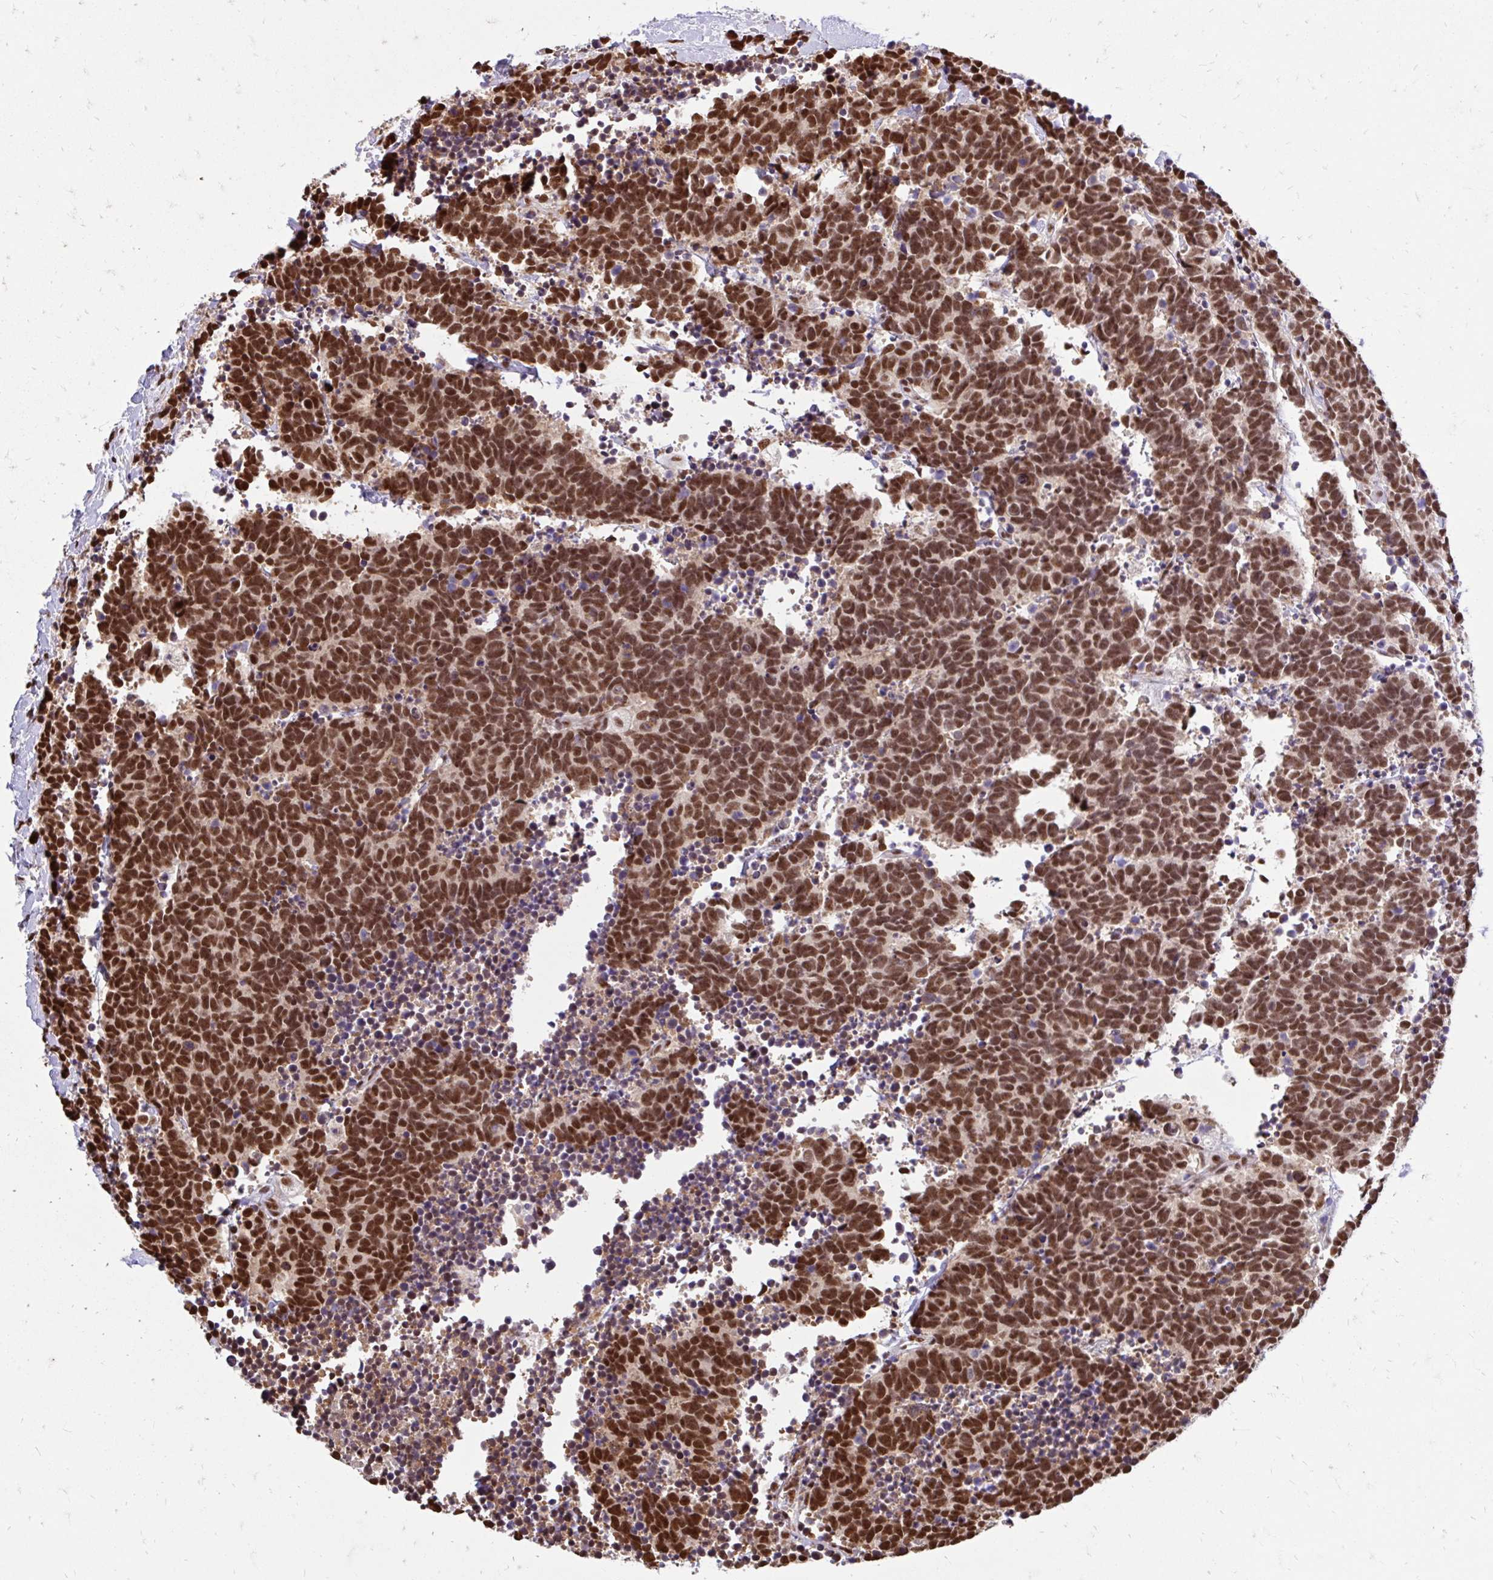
{"staining": {"intensity": "moderate", "quantity": ">75%", "location": "nuclear"}, "tissue": "carcinoid", "cell_type": "Tumor cells", "image_type": "cancer", "snomed": [{"axis": "morphology", "description": "Carcinoma, NOS"}, {"axis": "morphology", "description": "Carcinoid, malignant, NOS"}, {"axis": "topography", "description": "Prostate"}], "caption": "Moderate nuclear protein expression is identified in approximately >75% of tumor cells in carcinoid.", "gene": "ABCA9", "patient": {"sex": "male", "age": 57}}